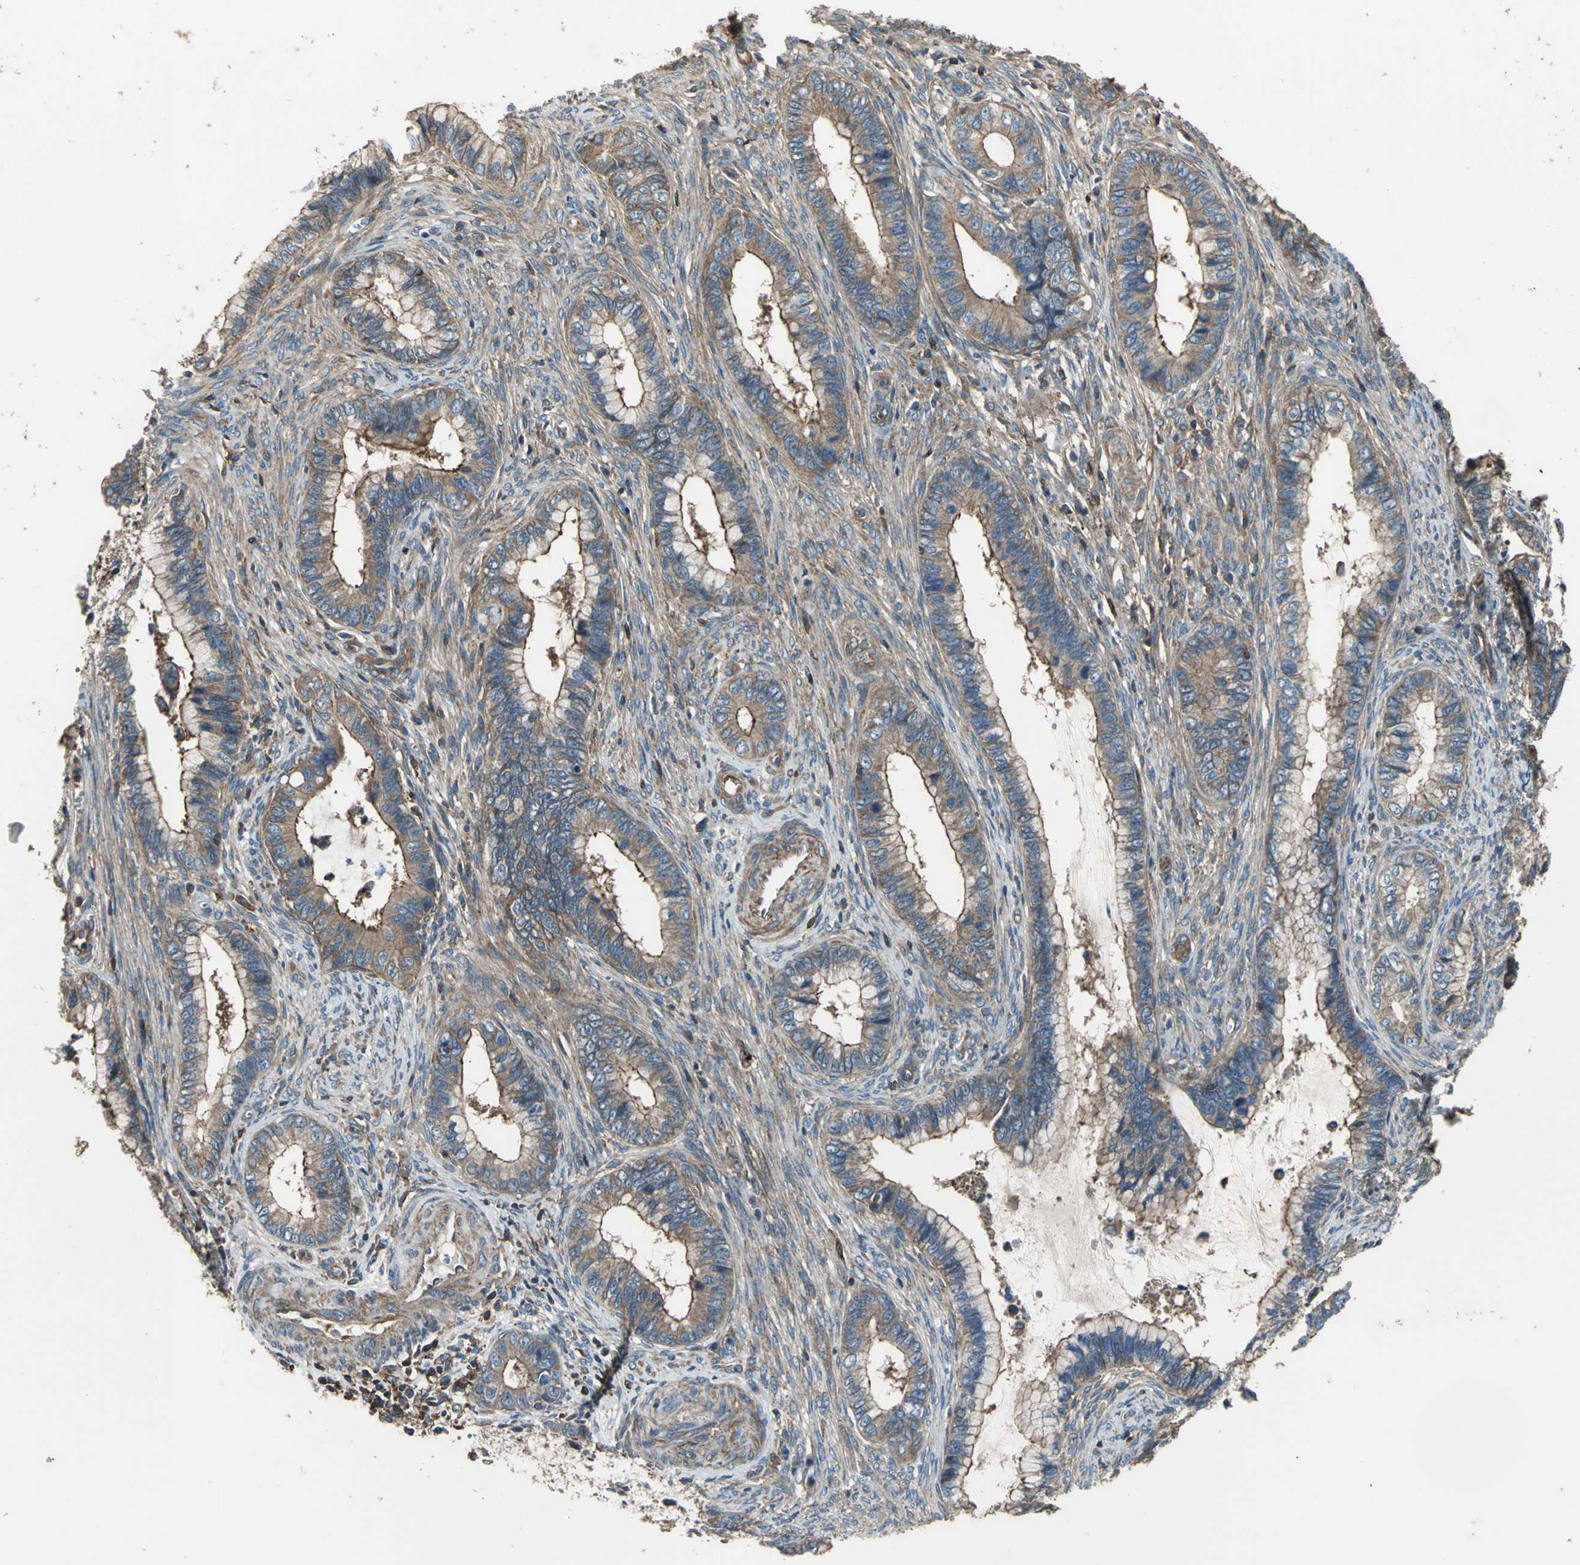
{"staining": {"intensity": "moderate", "quantity": ">75%", "location": "cytoplasmic/membranous"}, "tissue": "cervical cancer", "cell_type": "Tumor cells", "image_type": "cancer", "snomed": [{"axis": "morphology", "description": "Adenocarcinoma, NOS"}, {"axis": "topography", "description": "Cervix"}], "caption": "Immunohistochemical staining of cervical adenocarcinoma exhibits moderate cytoplasmic/membranous protein expression in approximately >75% of tumor cells. The staining is performed using DAB brown chromogen to label protein expression. The nuclei are counter-stained blue using hematoxylin.", "gene": "PARVA", "patient": {"sex": "female", "age": 44}}